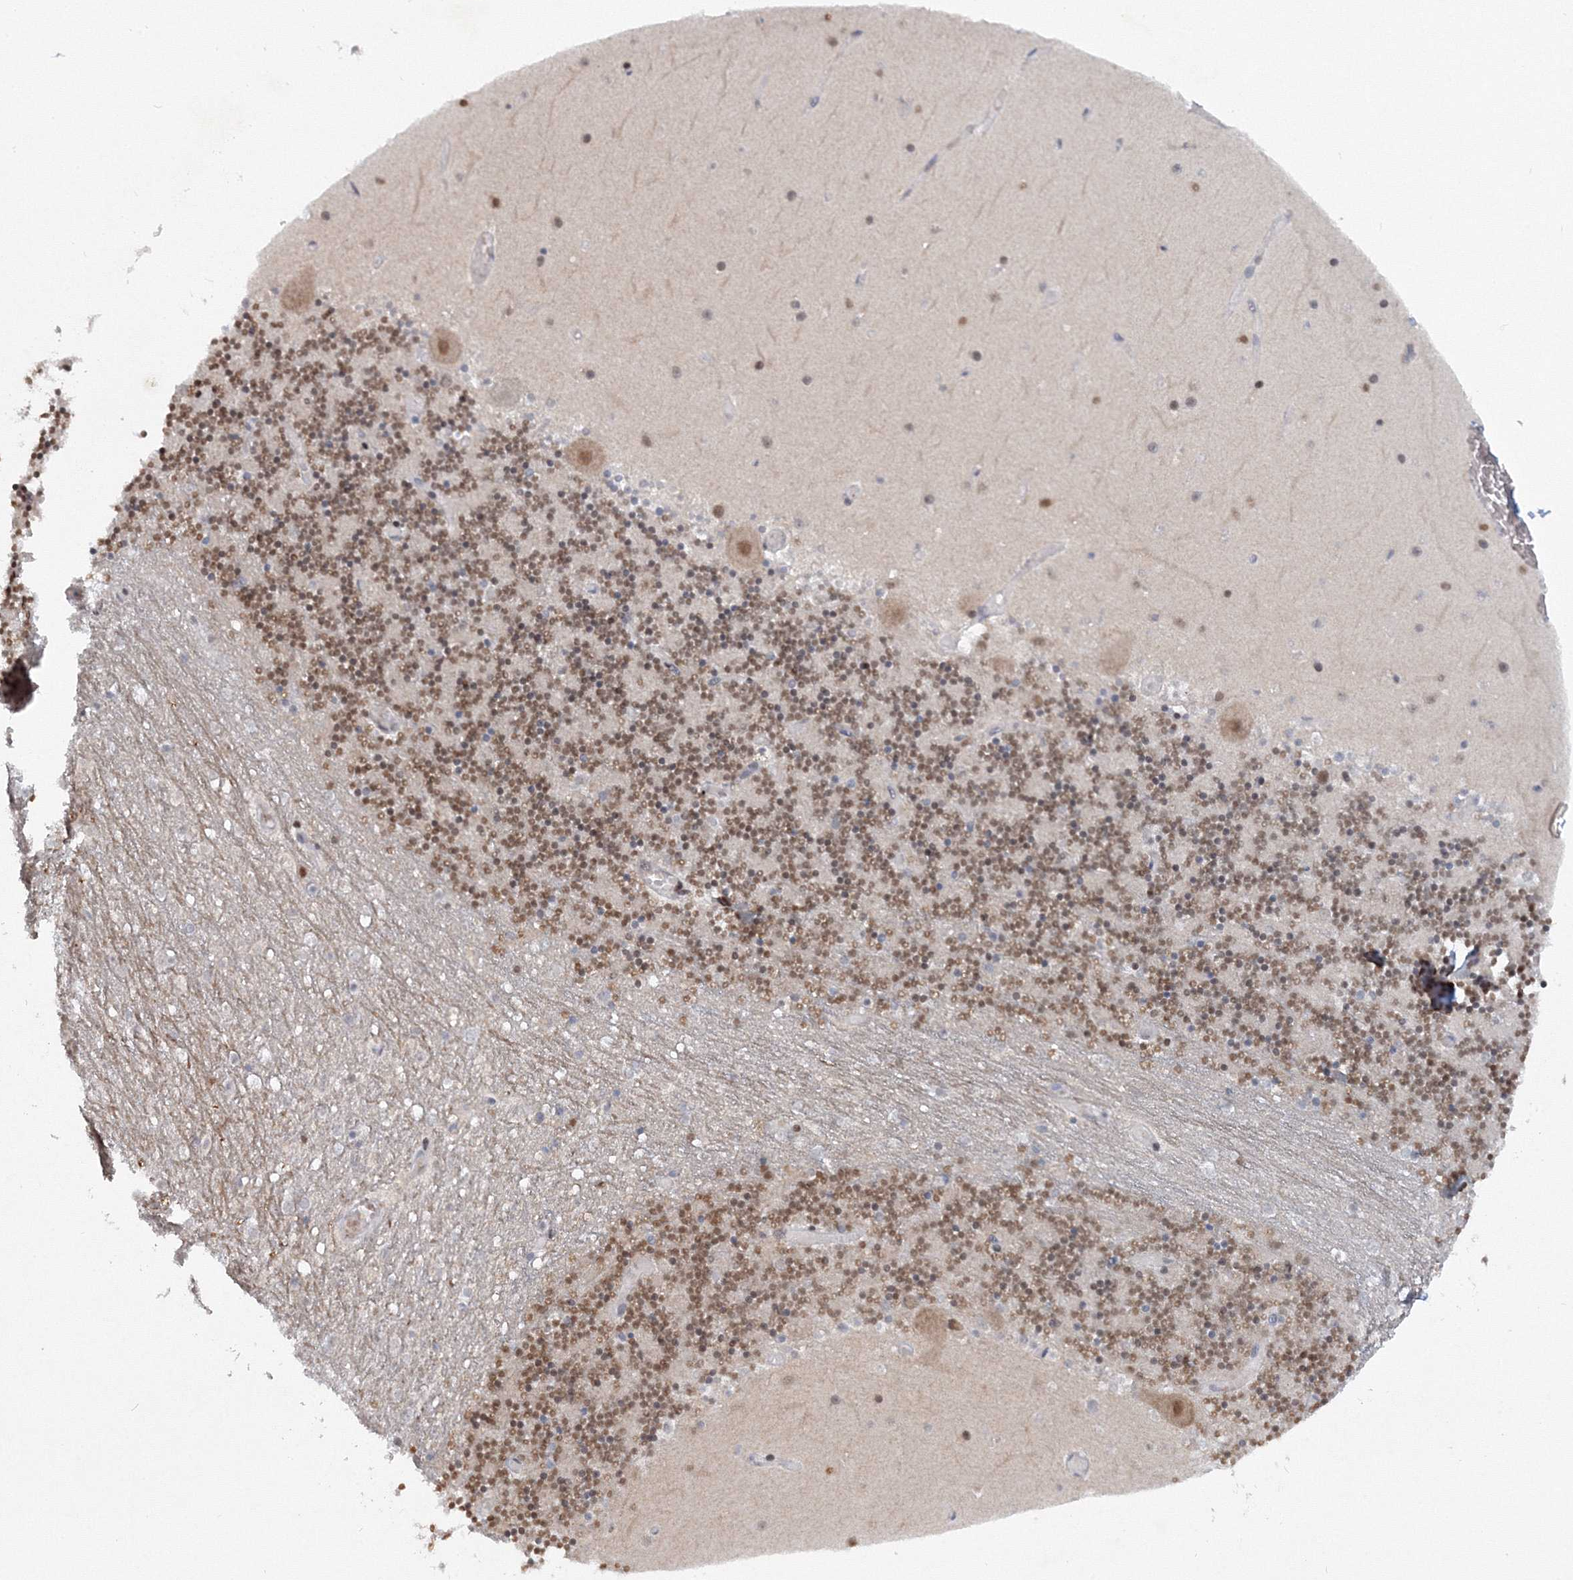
{"staining": {"intensity": "moderate", "quantity": ">75%", "location": "nuclear"}, "tissue": "cerebellum", "cell_type": "Cells in granular layer", "image_type": "normal", "snomed": [{"axis": "morphology", "description": "Normal tissue, NOS"}, {"axis": "topography", "description": "Cerebellum"}], "caption": "Protein expression analysis of benign cerebellum exhibits moderate nuclear expression in approximately >75% of cells in granular layer.", "gene": "C3orf33", "patient": {"sex": "female", "age": 28}}